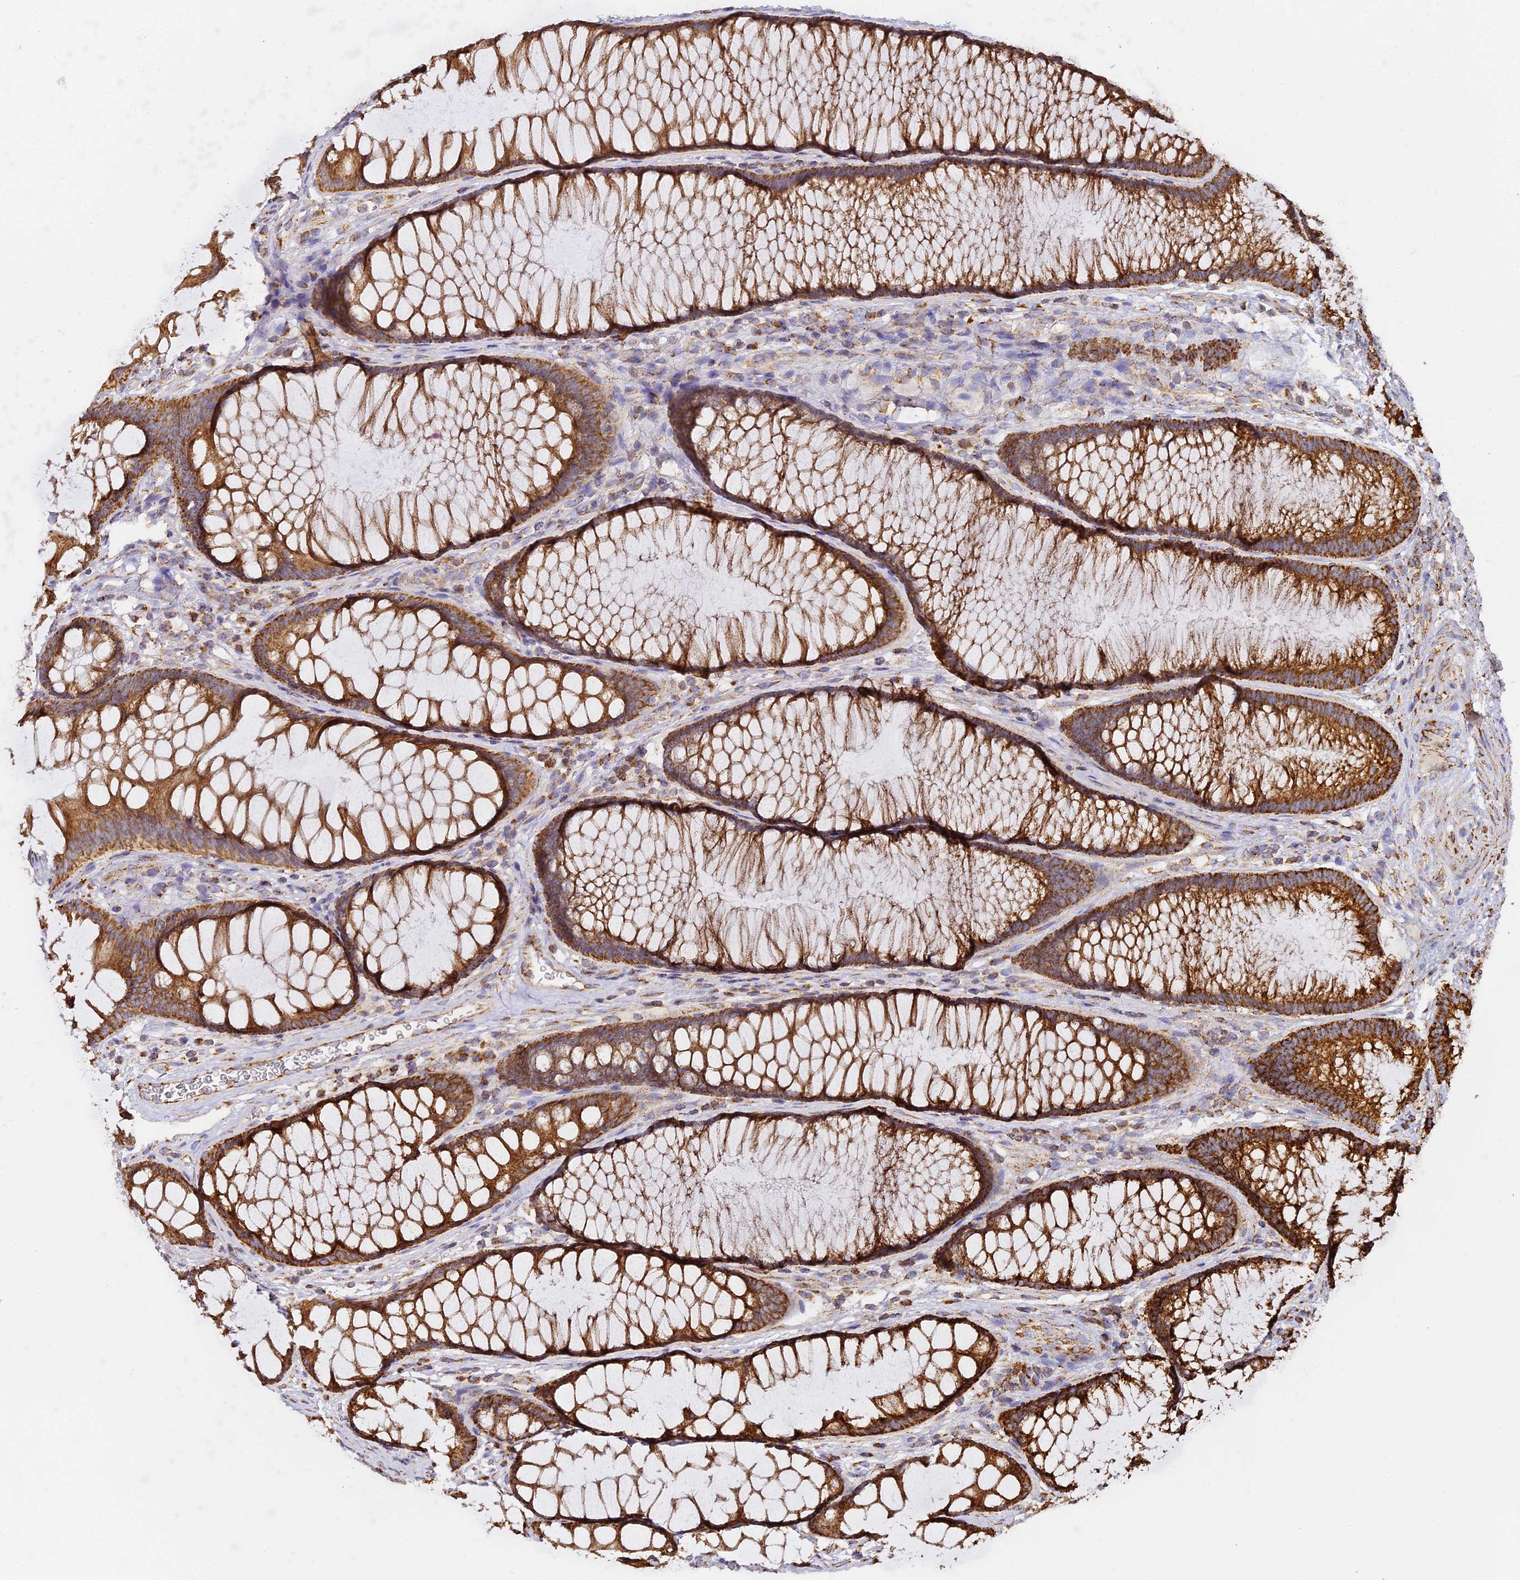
{"staining": {"intensity": "strong", "quantity": "25%-75%", "location": "cytoplasmic/membranous"}, "tissue": "colon", "cell_type": "Glandular cells", "image_type": "normal", "snomed": [{"axis": "morphology", "description": "Normal tissue, NOS"}, {"axis": "topography", "description": "Colon"}], "caption": "This histopathology image exhibits normal colon stained with IHC to label a protein in brown. The cytoplasmic/membranous of glandular cells show strong positivity for the protein. Nuclei are counter-stained blue.", "gene": "DONSON", "patient": {"sex": "female", "age": 82}}